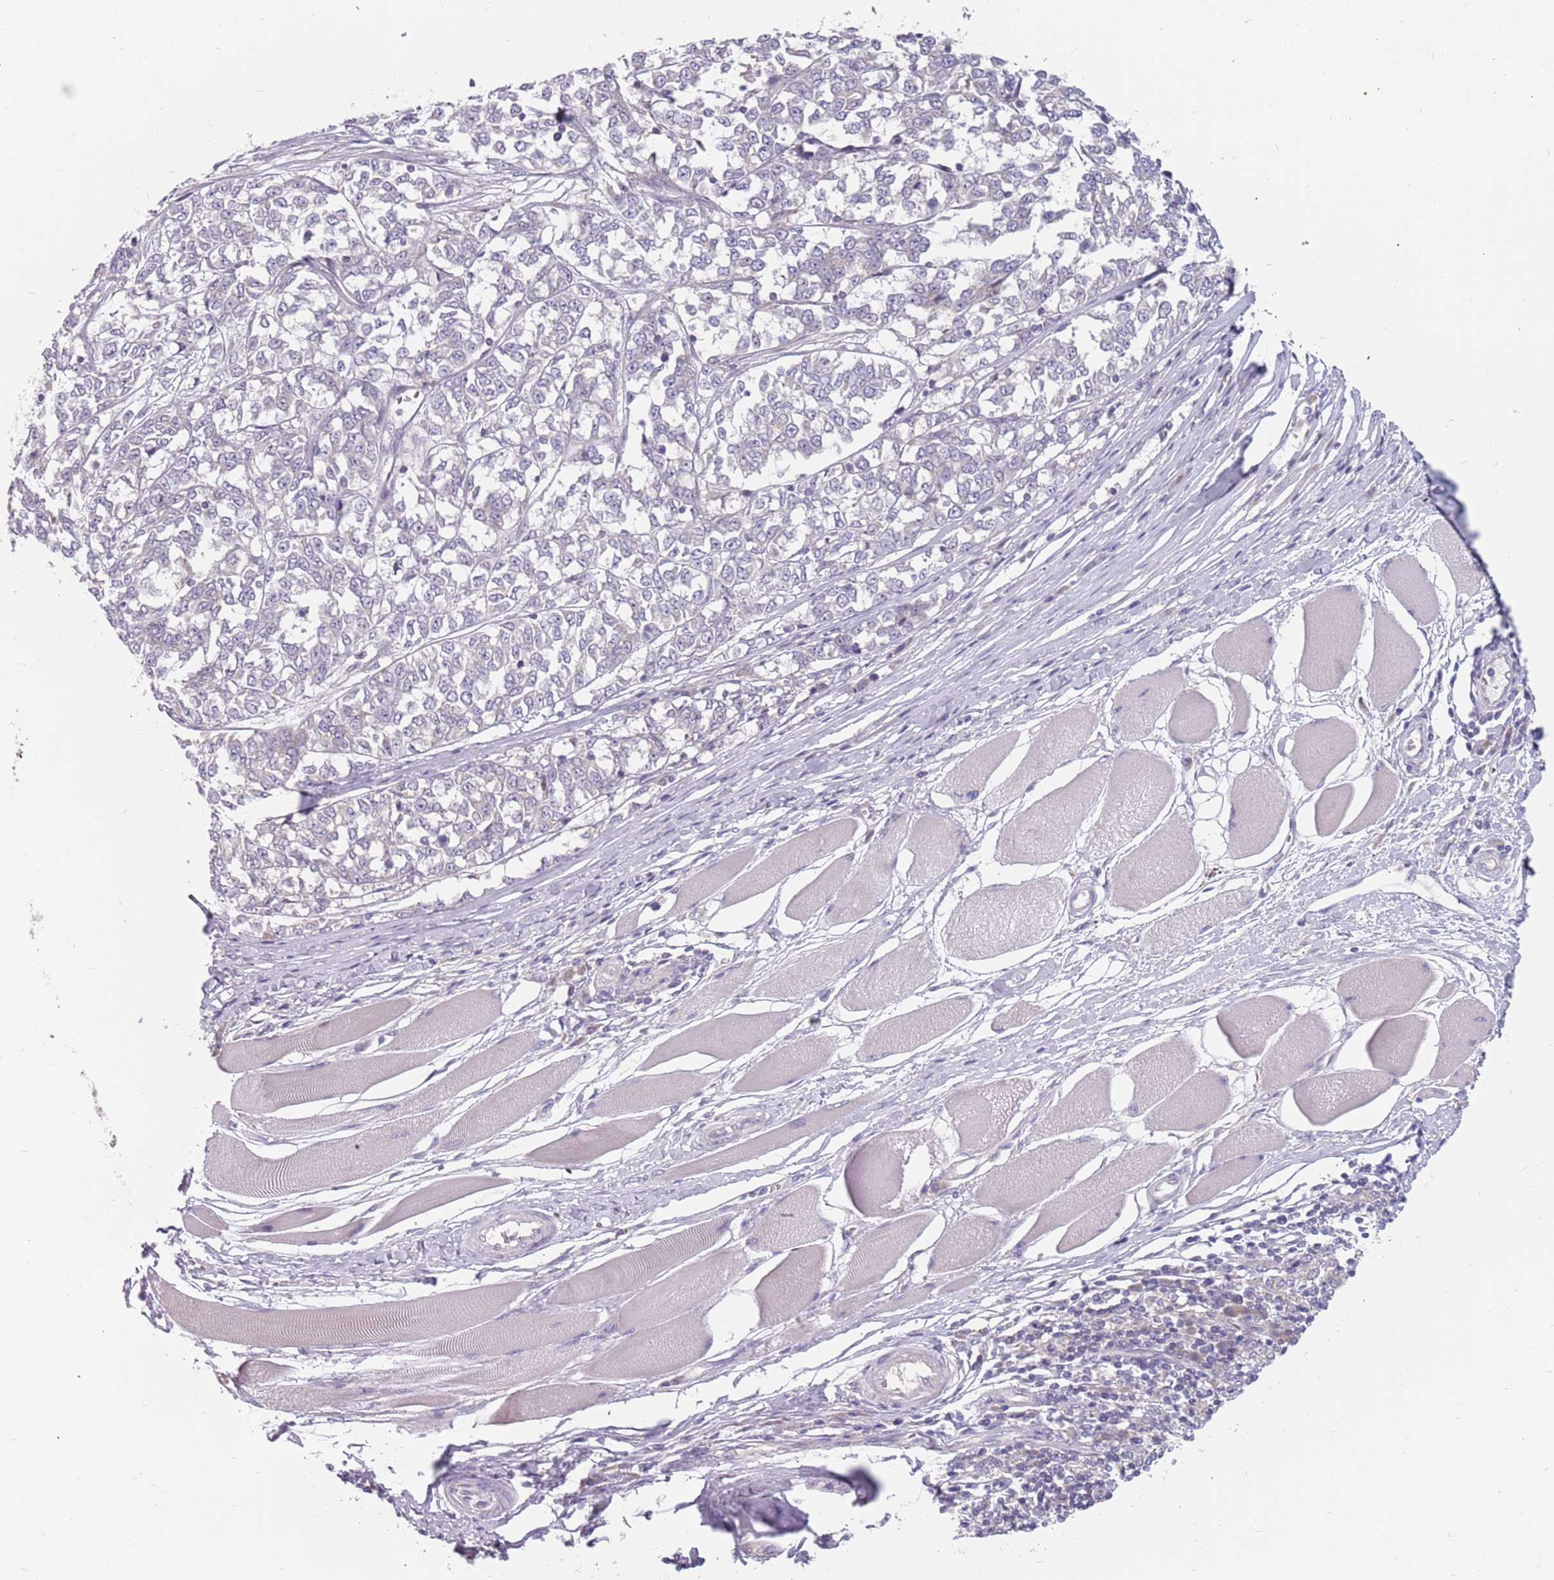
{"staining": {"intensity": "negative", "quantity": "none", "location": "none"}, "tissue": "melanoma", "cell_type": "Tumor cells", "image_type": "cancer", "snomed": [{"axis": "morphology", "description": "Malignant melanoma, NOS"}, {"axis": "topography", "description": "Skin"}], "caption": "Image shows no significant protein expression in tumor cells of melanoma.", "gene": "CMTR2", "patient": {"sex": "female", "age": 72}}